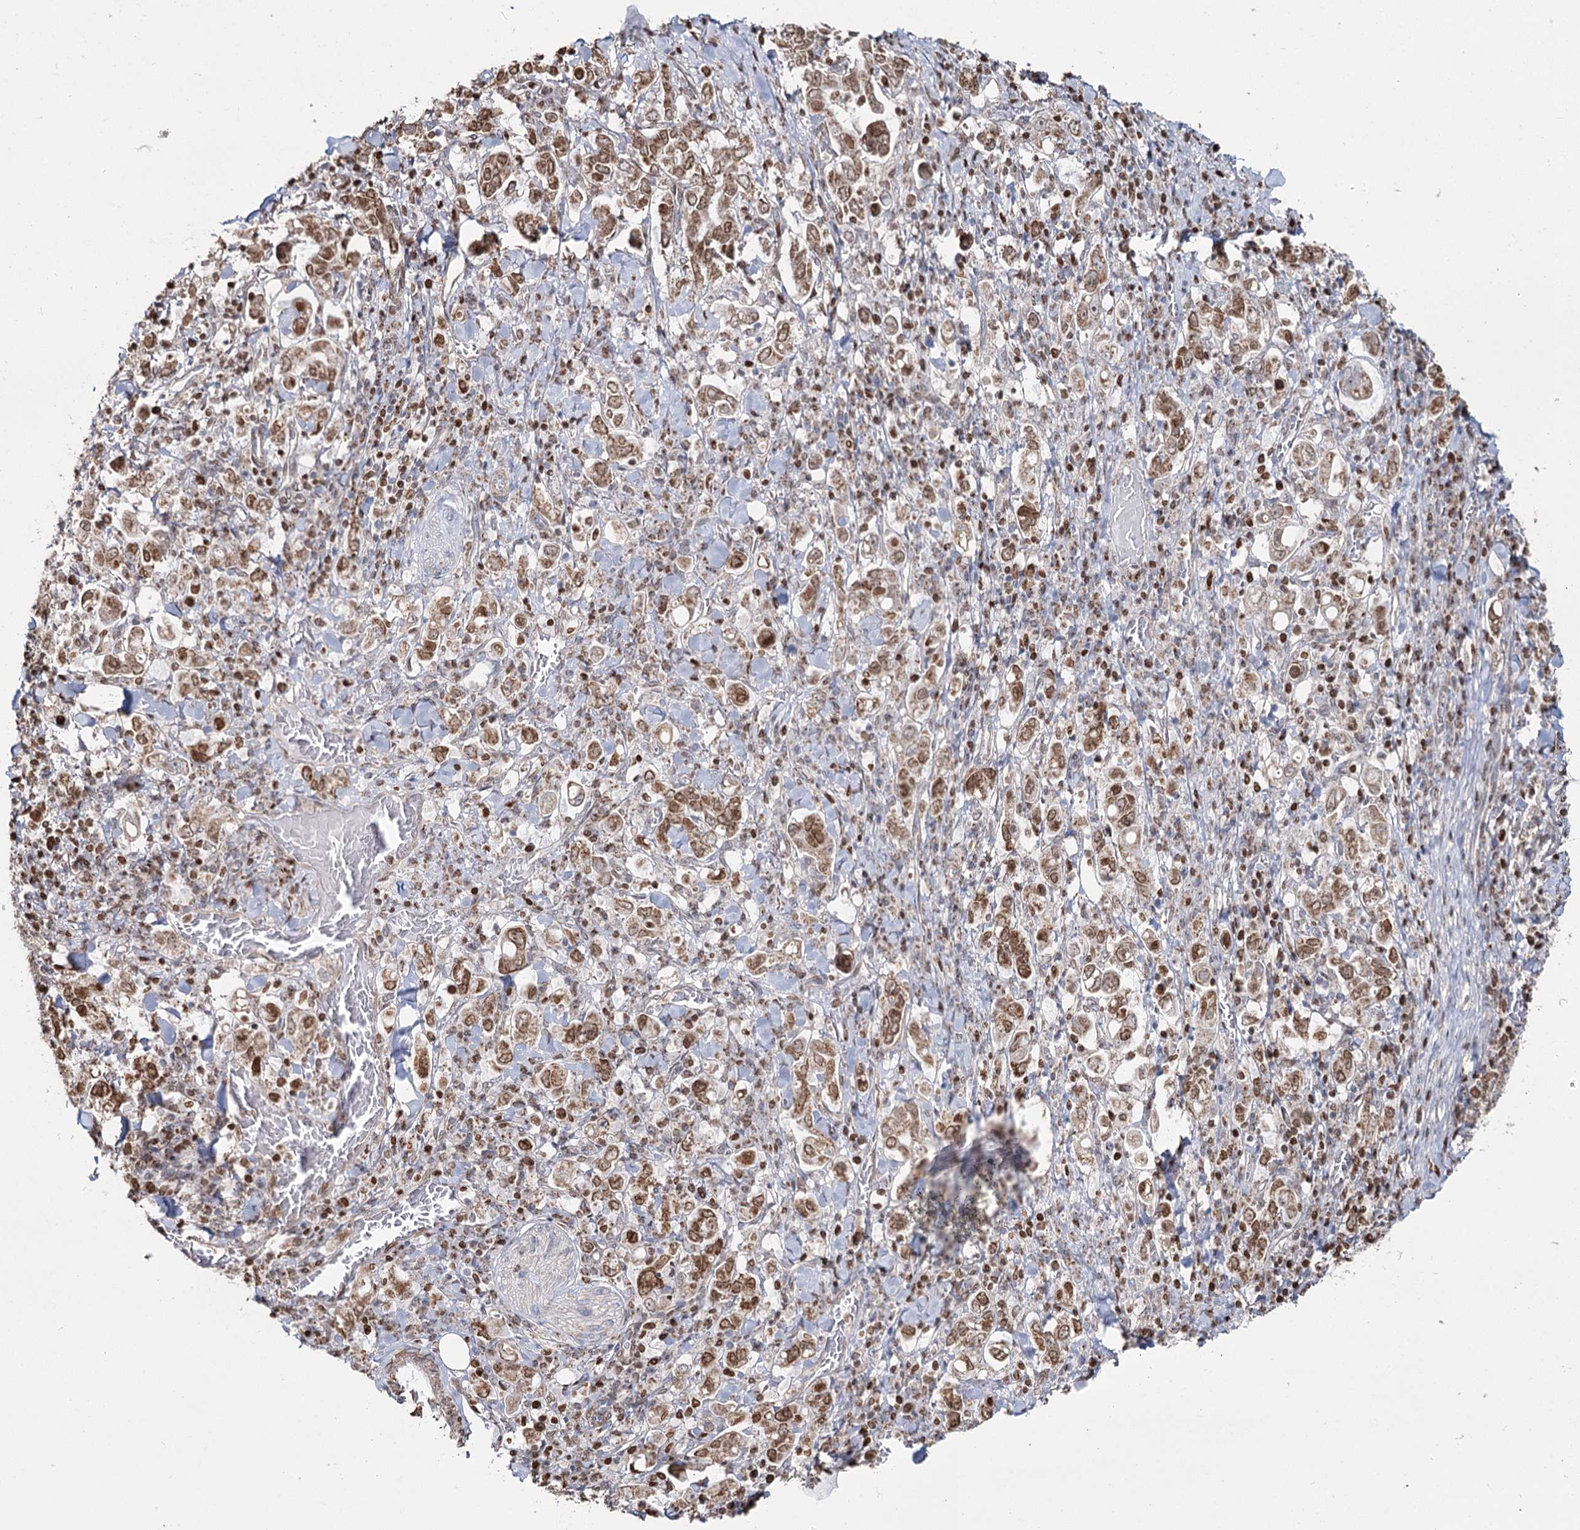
{"staining": {"intensity": "moderate", "quantity": ">75%", "location": "cytoplasmic/membranous,nuclear"}, "tissue": "stomach cancer", "cell_type": "Tumor cells", "image_type": "cancer", "snomed": [{"axis": "morphology", "description": "Adenocarcinoma, NOS"}, {"axis": "topography", "description": "Stomach, upper"}], "caption": "Adenocarcinoma (stomach) was stained to show a protein in brown. There is medium levels of moderate cytoplasmic/membranous and nuclear expression in approximately >75% of tumor cells.", "gene": "PDHX", "patient": {"sex": "male", "age": 62}}